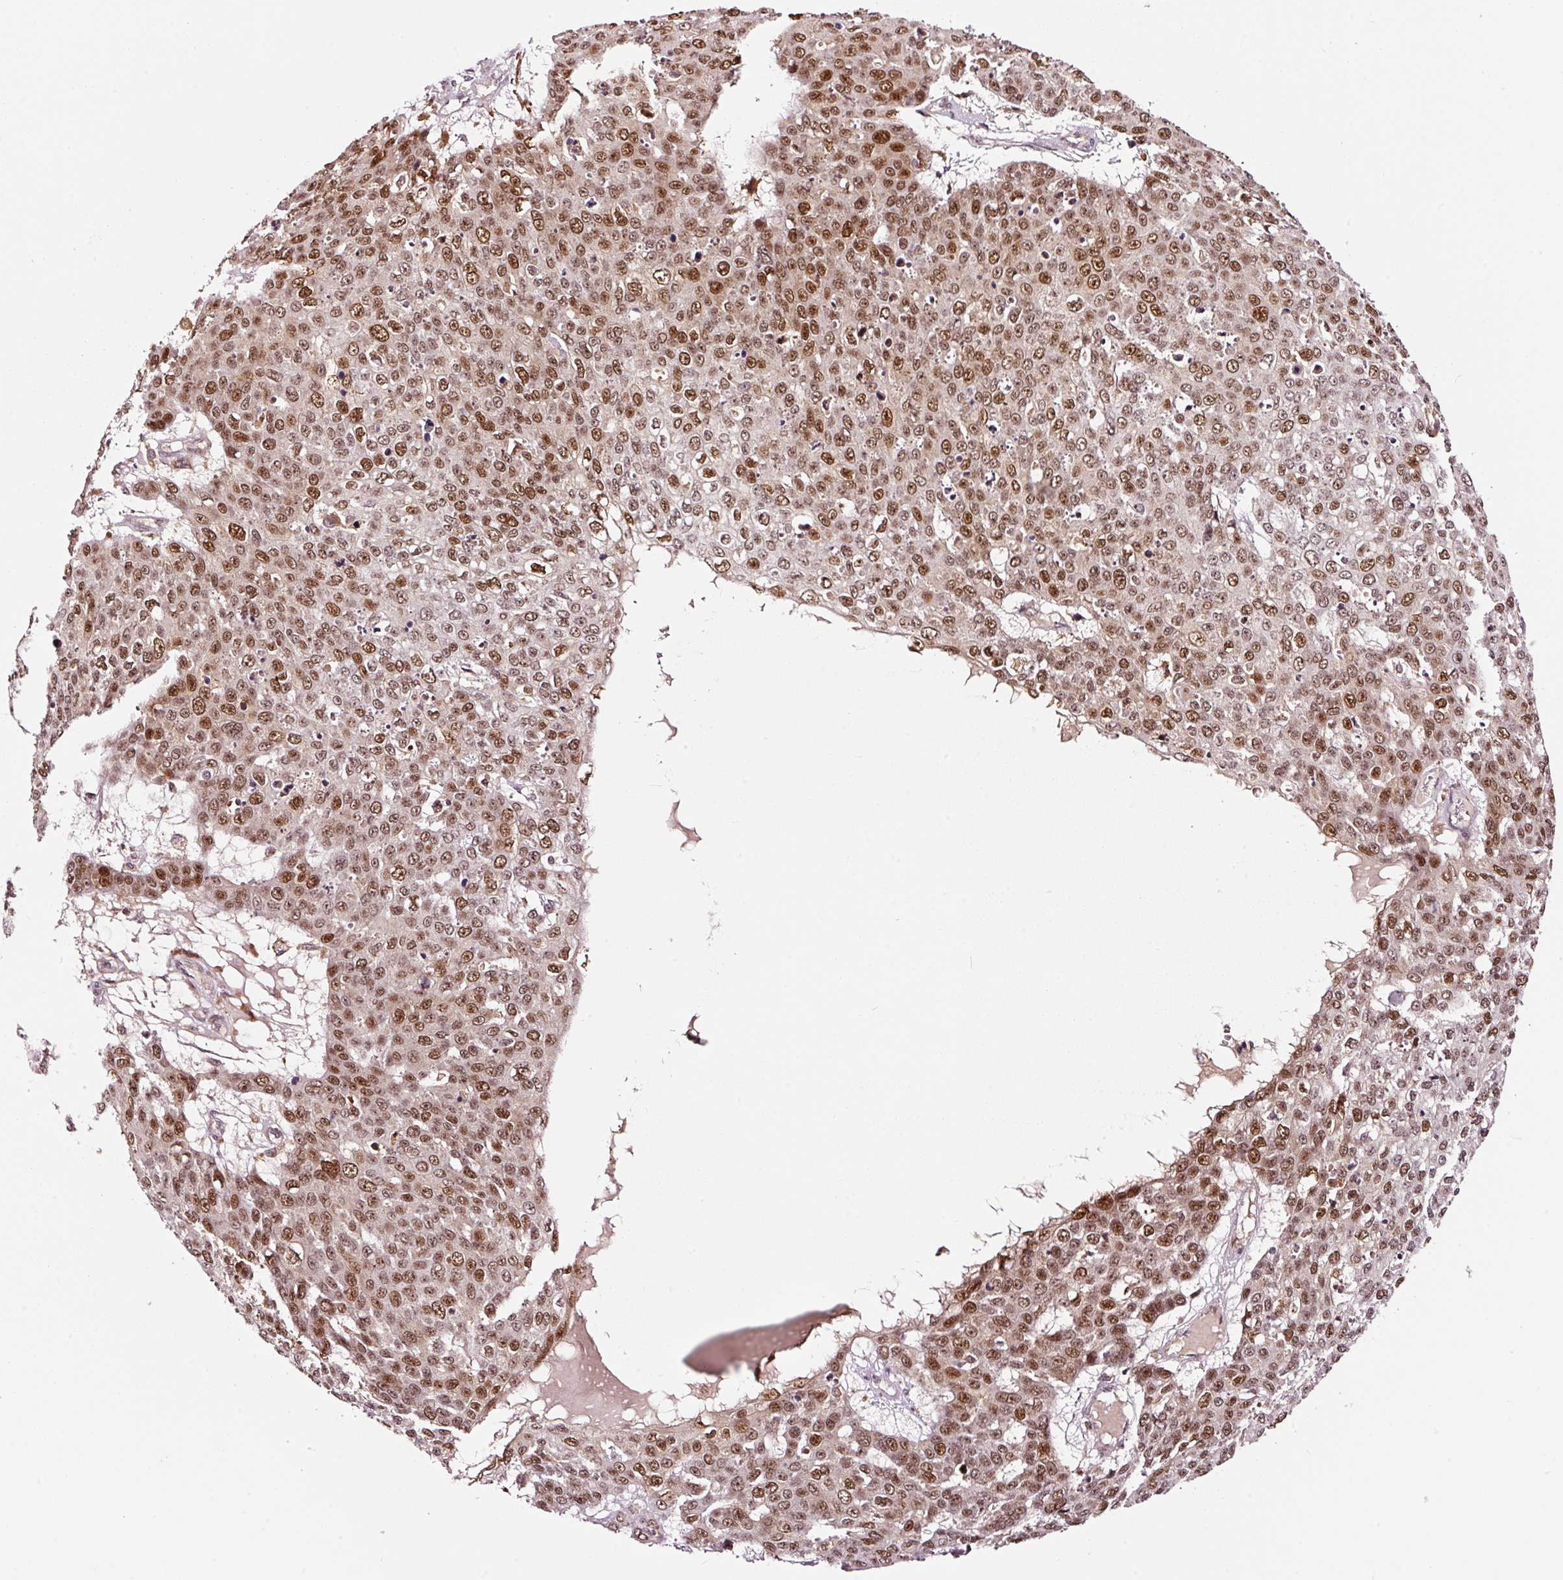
{"staining": {"intensity": "moderate", "quantity": ">75%", "location": "nuclear"}, "tissue": "skin cancer", "cell_type": "Tumor cells", "image_type": "cancer", "snomed": [{"axis": "morphology", "description": "Squamous cell carcinoma, NOS"}, {"axis": "topography", "description": "Skin"}], "caption": "IHC photomicrograph of squamous cell carcinoma (skin) stained for a protein (brown), which displays medium levels of moderate nuclear staining in about >75% of tumor cells.", "gene": "RFC4", "patient": {"sex": "male", "age": 71}}